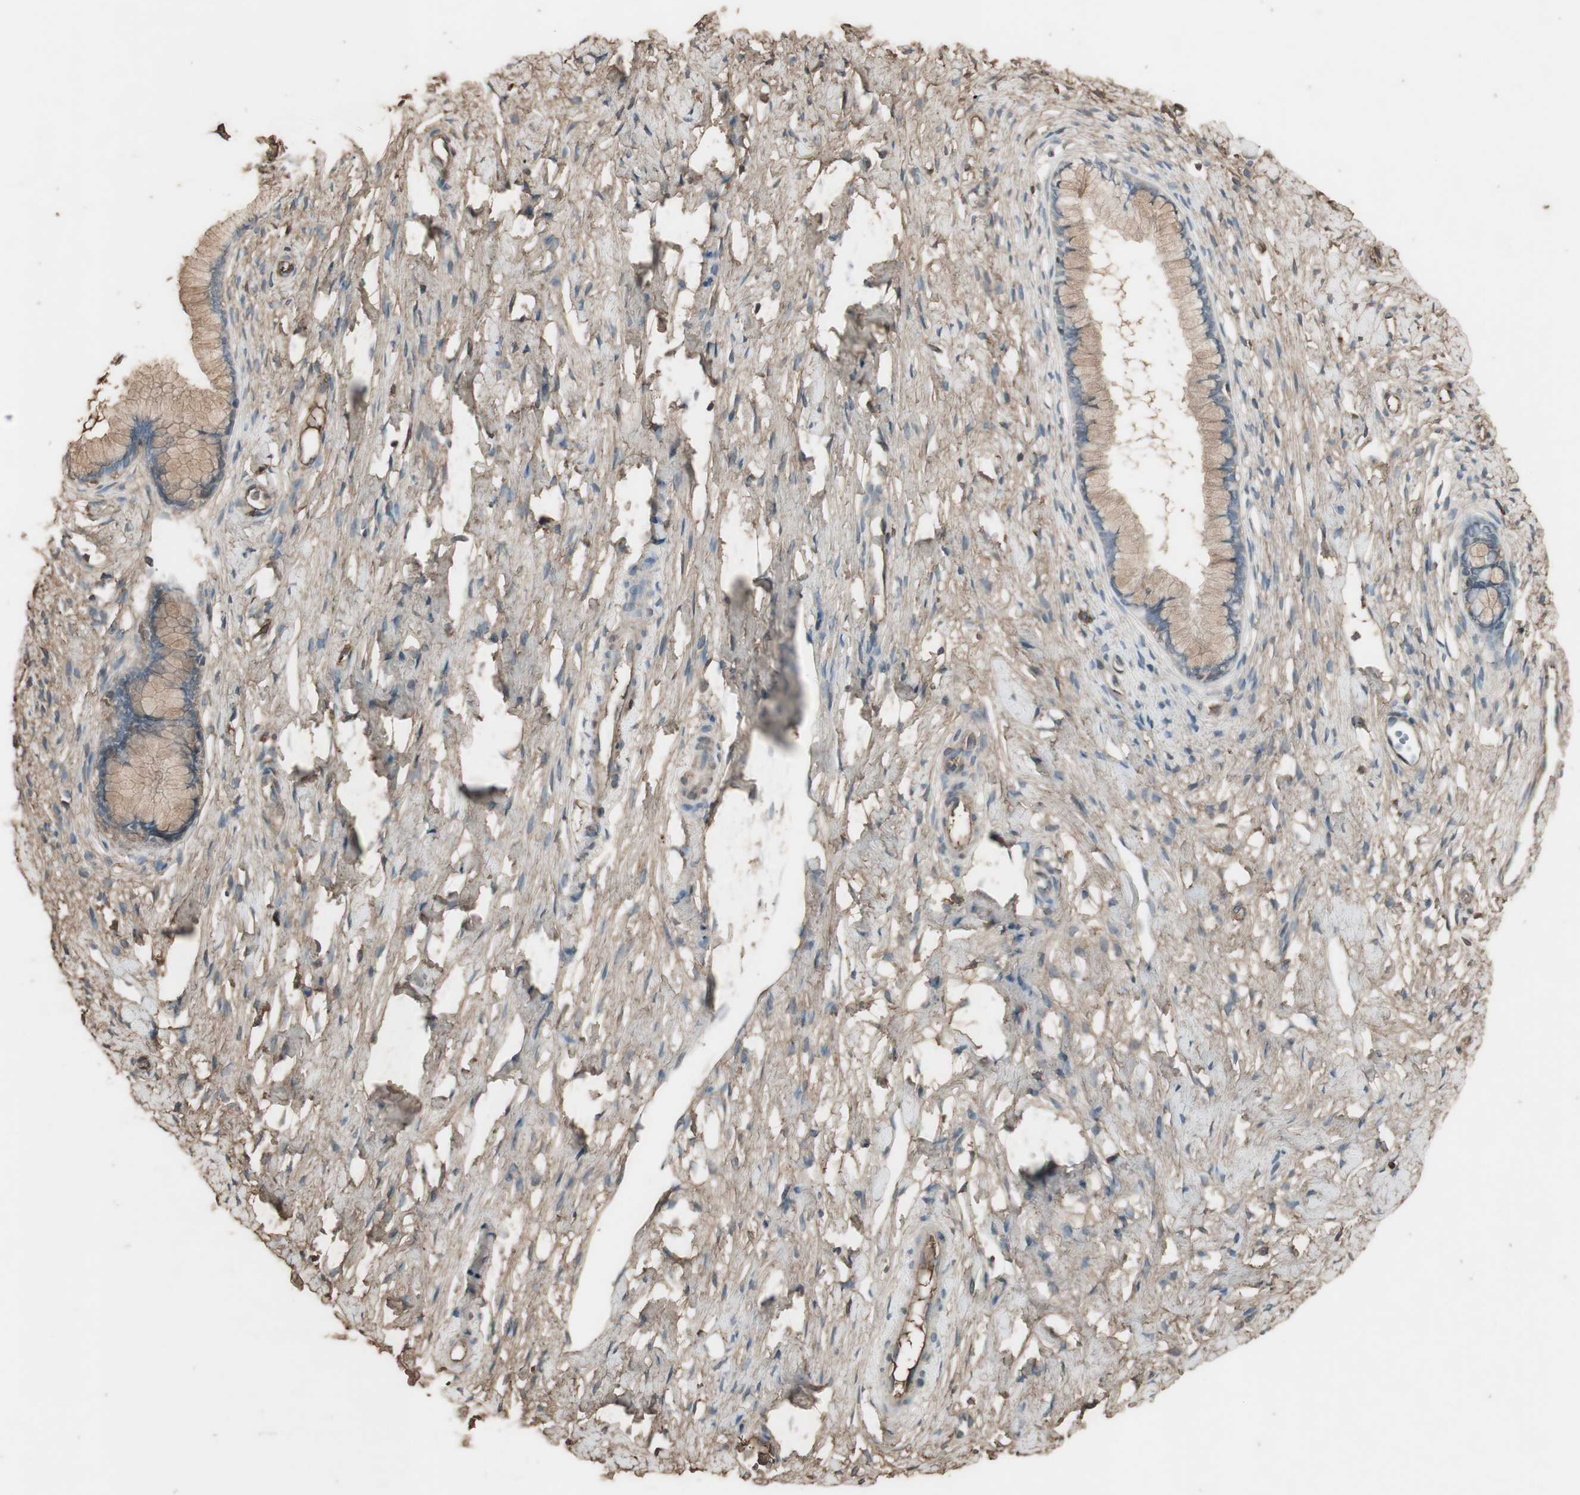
{"staining": {"intensity": "moderate", "quantity": ">75%", "location": "cytoplasmic/membranous"}, "tissue": "cervix", "cell_type": "Glandular cells", "image_type": "normal", "snomed": [{"axis": "morphology", "description": "Normal tissue, NOS"}, {"axis": "topography", "description": "Cervix"}], "caption": "Moderate cytoplasmic/membranous positivity for a protein is appreciated in about >75% of glandular cells of normal cervix using immunohistochemistry.", "gene": "MMP14", "patient": {"sex": "female", "age": 65}}